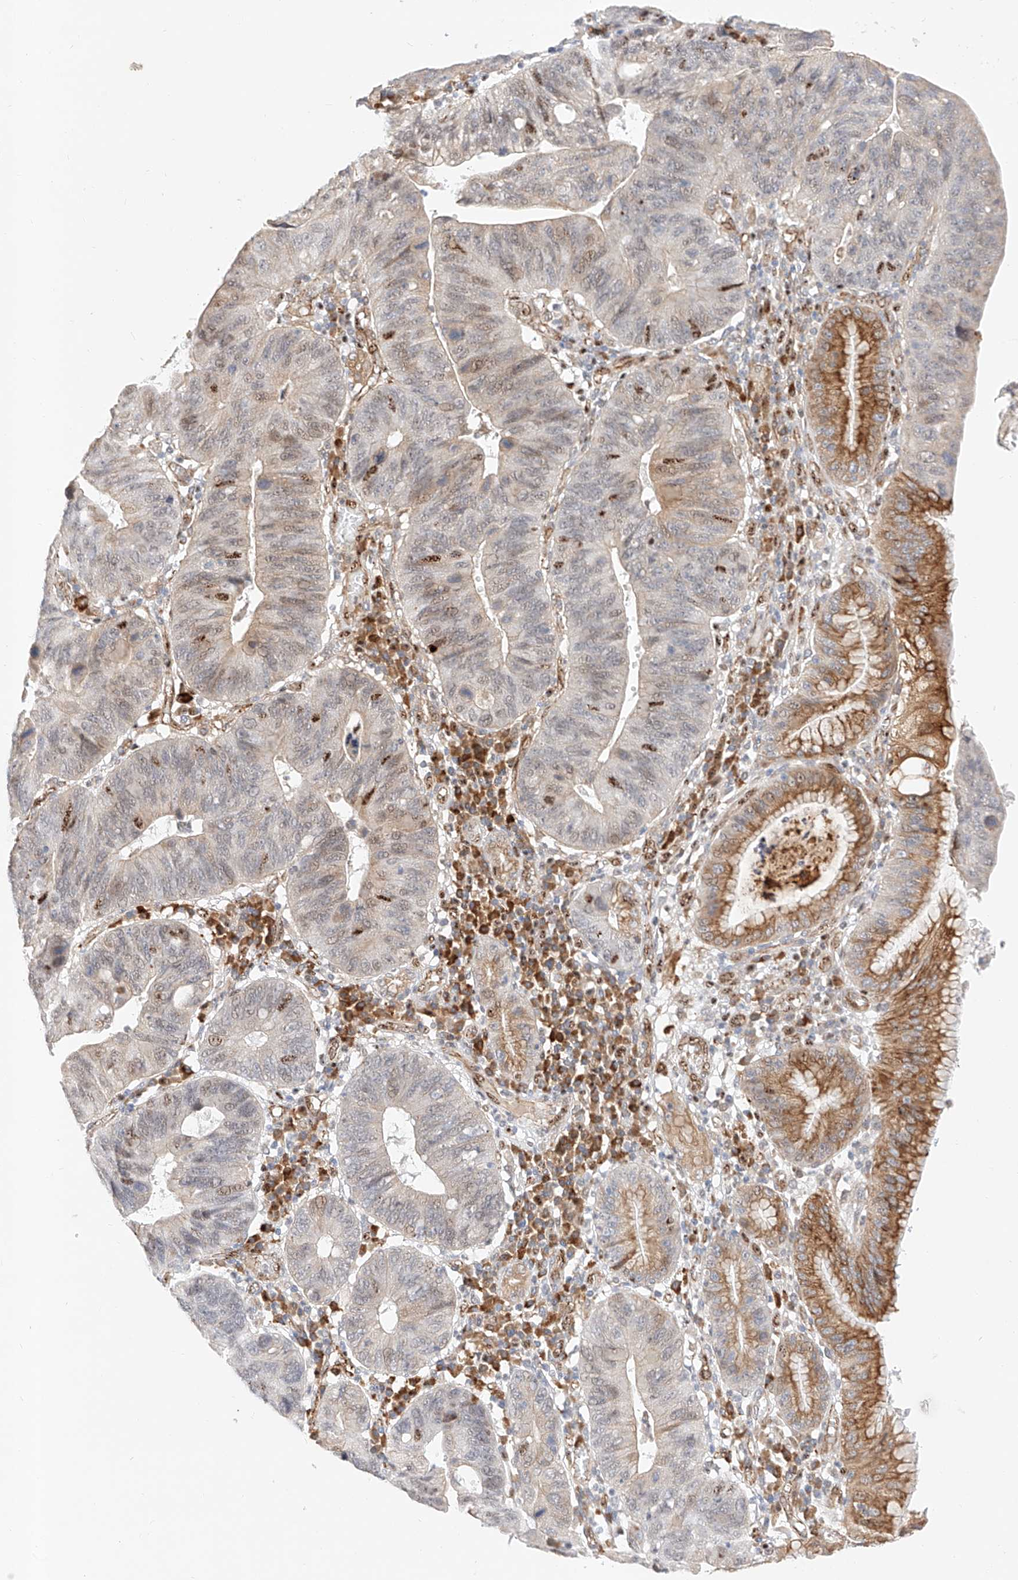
{"staining": {"intensity": "moderate", "quantity": "<25%", "location": "cytoplasmic/membranous,nuclear"}, "tissue": "stomach cancer", "cell_type": "Tumor cells", "image_type": "cancer", "snomed": [{"axis": "morphology", "description": "Adenocarcinoma, NOS"}, {"axis": "topography", "description": "Stomach"}], "caption": "Adenocarcinoma (stomach) stained with a brown dye exhibits moderate cytoplasmic/membranous and nuclear positive positivity in approximately <25% of tumor cells.", "gene": "ATXN7L2", "patient": {"sex": "male", "age": 59}}